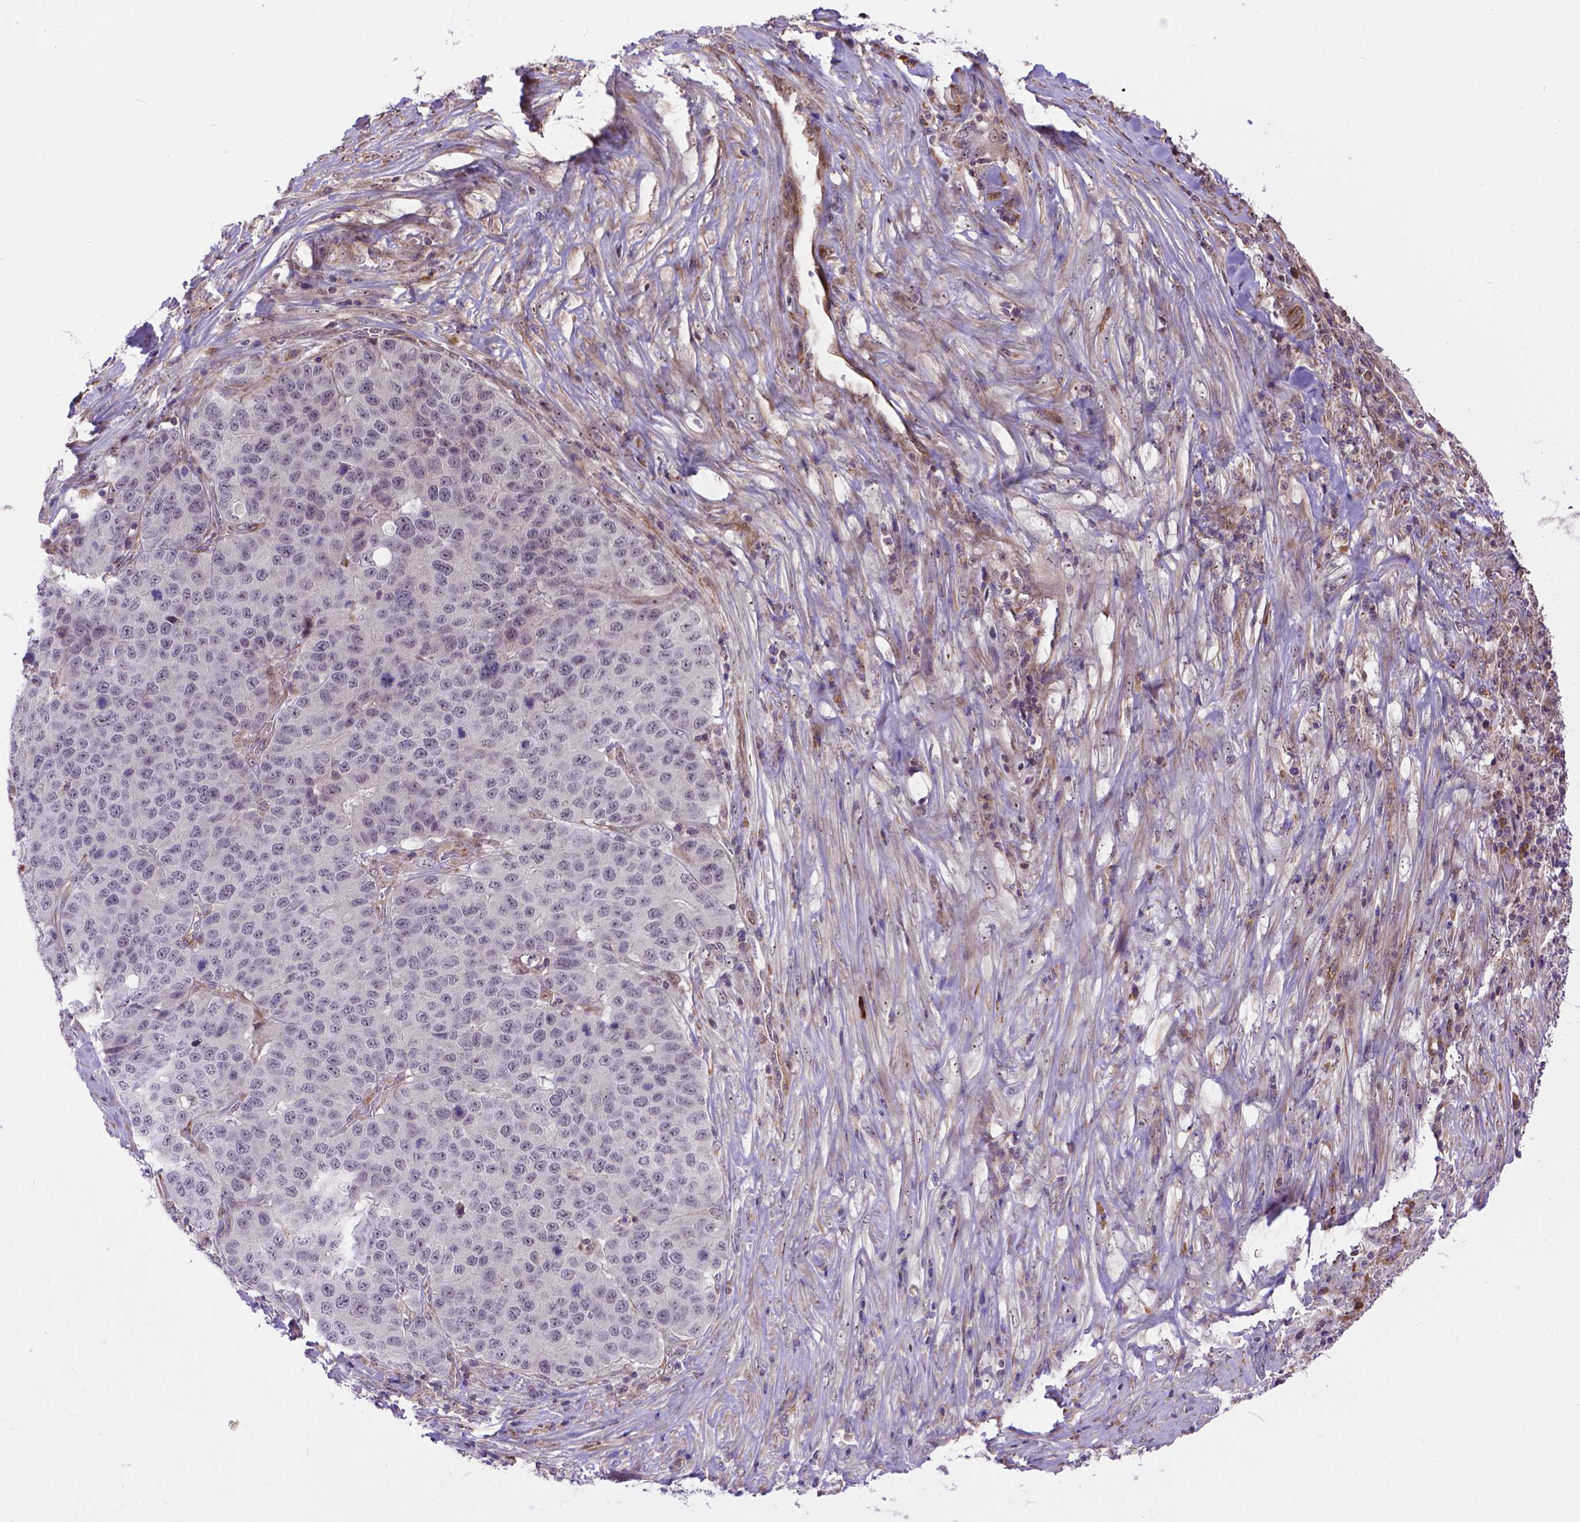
{"staining": {"intensity": "negative", "quantity": "none", "location": "none"}, "tissue": "stomach cancer", "cell_type": "Tumor cells", "image_type": "cancer", "snomed": [{"axis": "morphology", "description": "Adenocarcinoma, NOS"}, {"axis": "topography", "description": "Stomach"}], "caption": "Tumor cells are negative for protein expression in human stomach cancer.", "gene": "TMEM135", "patient": {"sex": "male", "age": 71}}